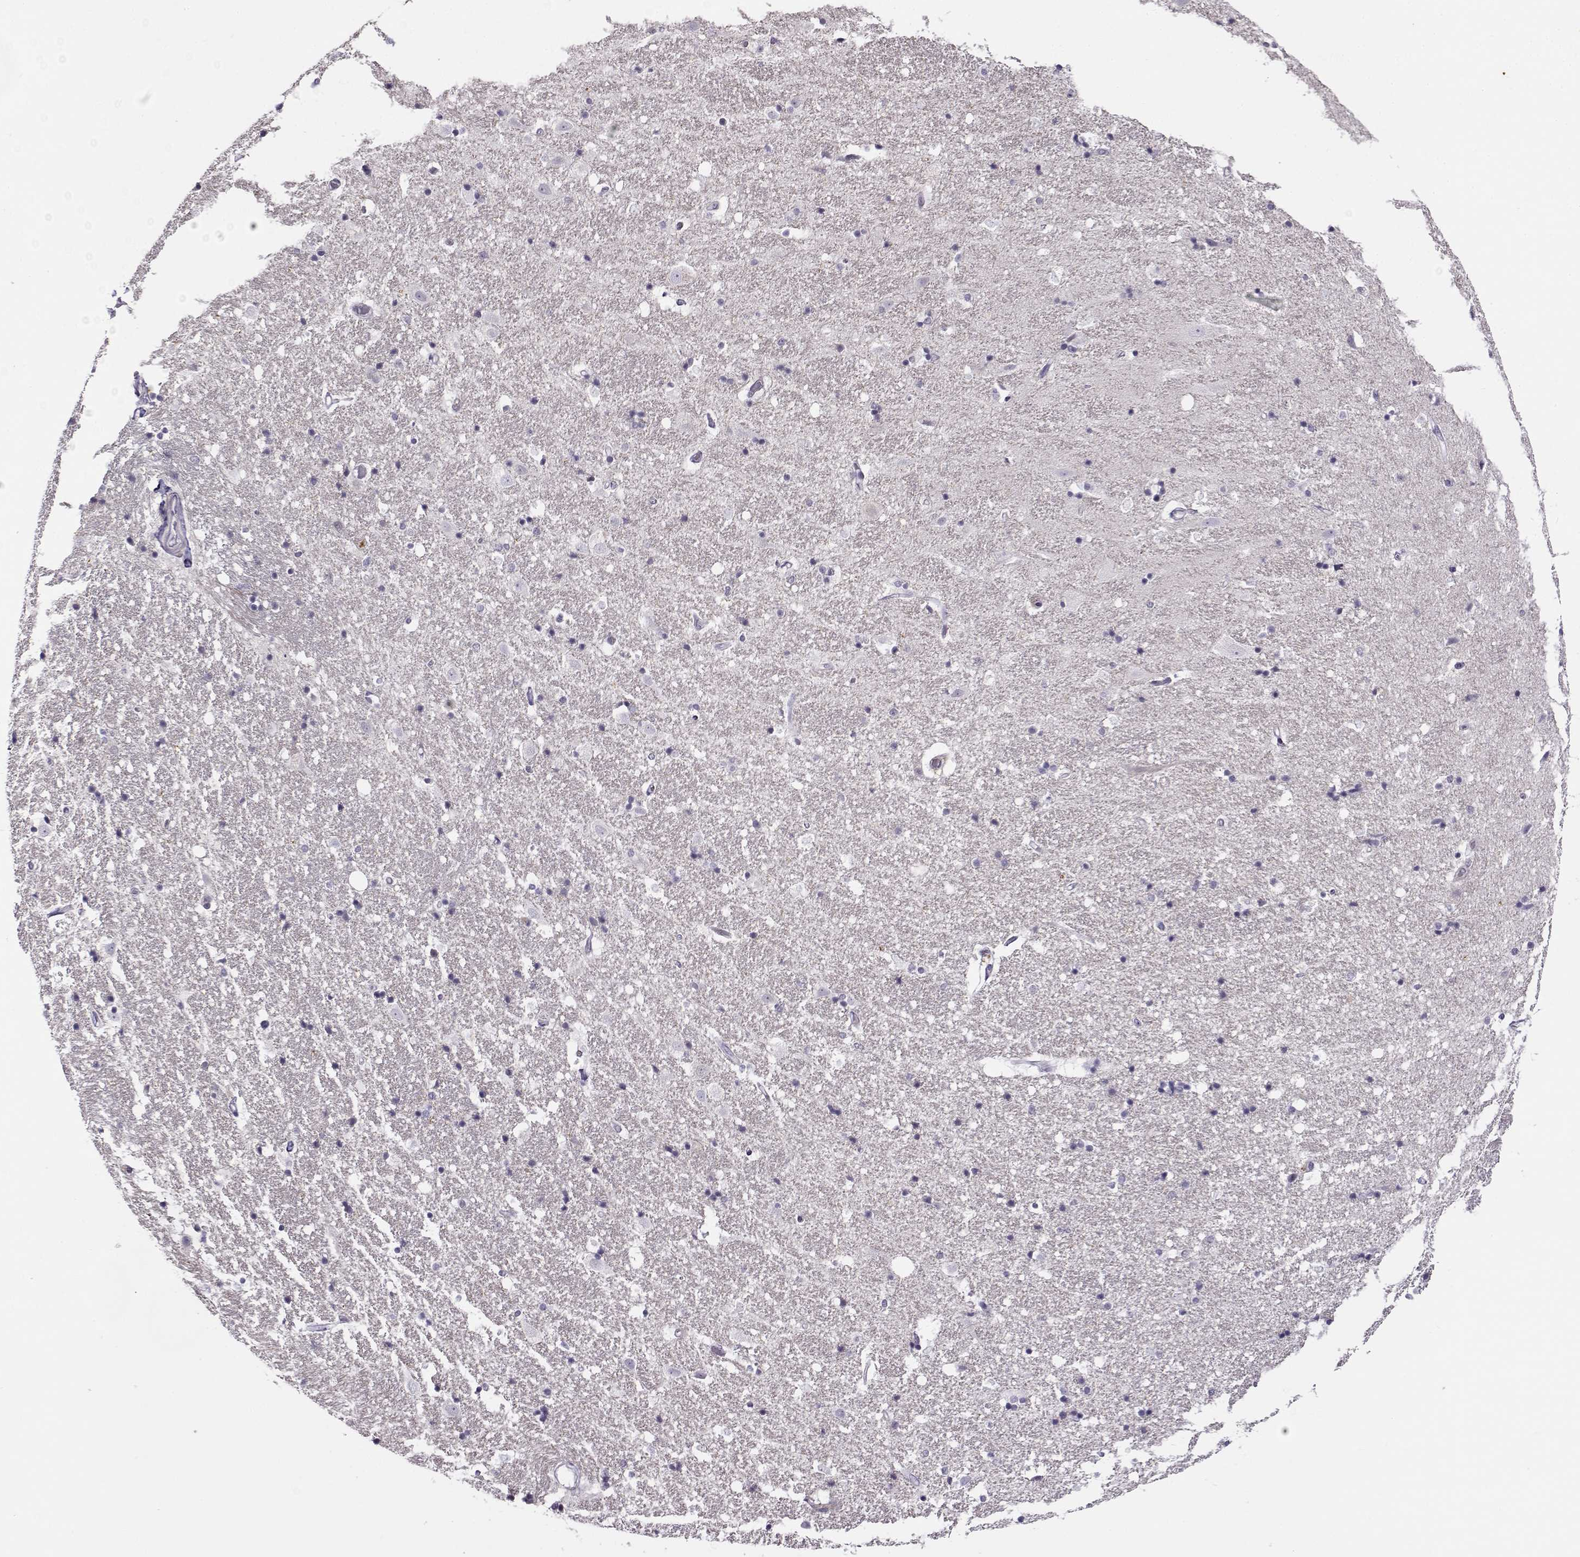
{"staining": {"intensity": "negative", "quantity": "none", "location": "none"}, "tissue": "hippocampus", "cell_type": "Glial cells", "image_type": "normal", "snomed": [{"axis": "morphology", "description": "Normal tissue, NOS"}, {"axis": "topography", "description": "Hippocampus"}], "caption": "Immunohistochemistry (IHC) of unremarkable hippocampus reveals no staining in glial cells.", "gene": "BACH1", "patient": {"sex": "male", "age": 49}}